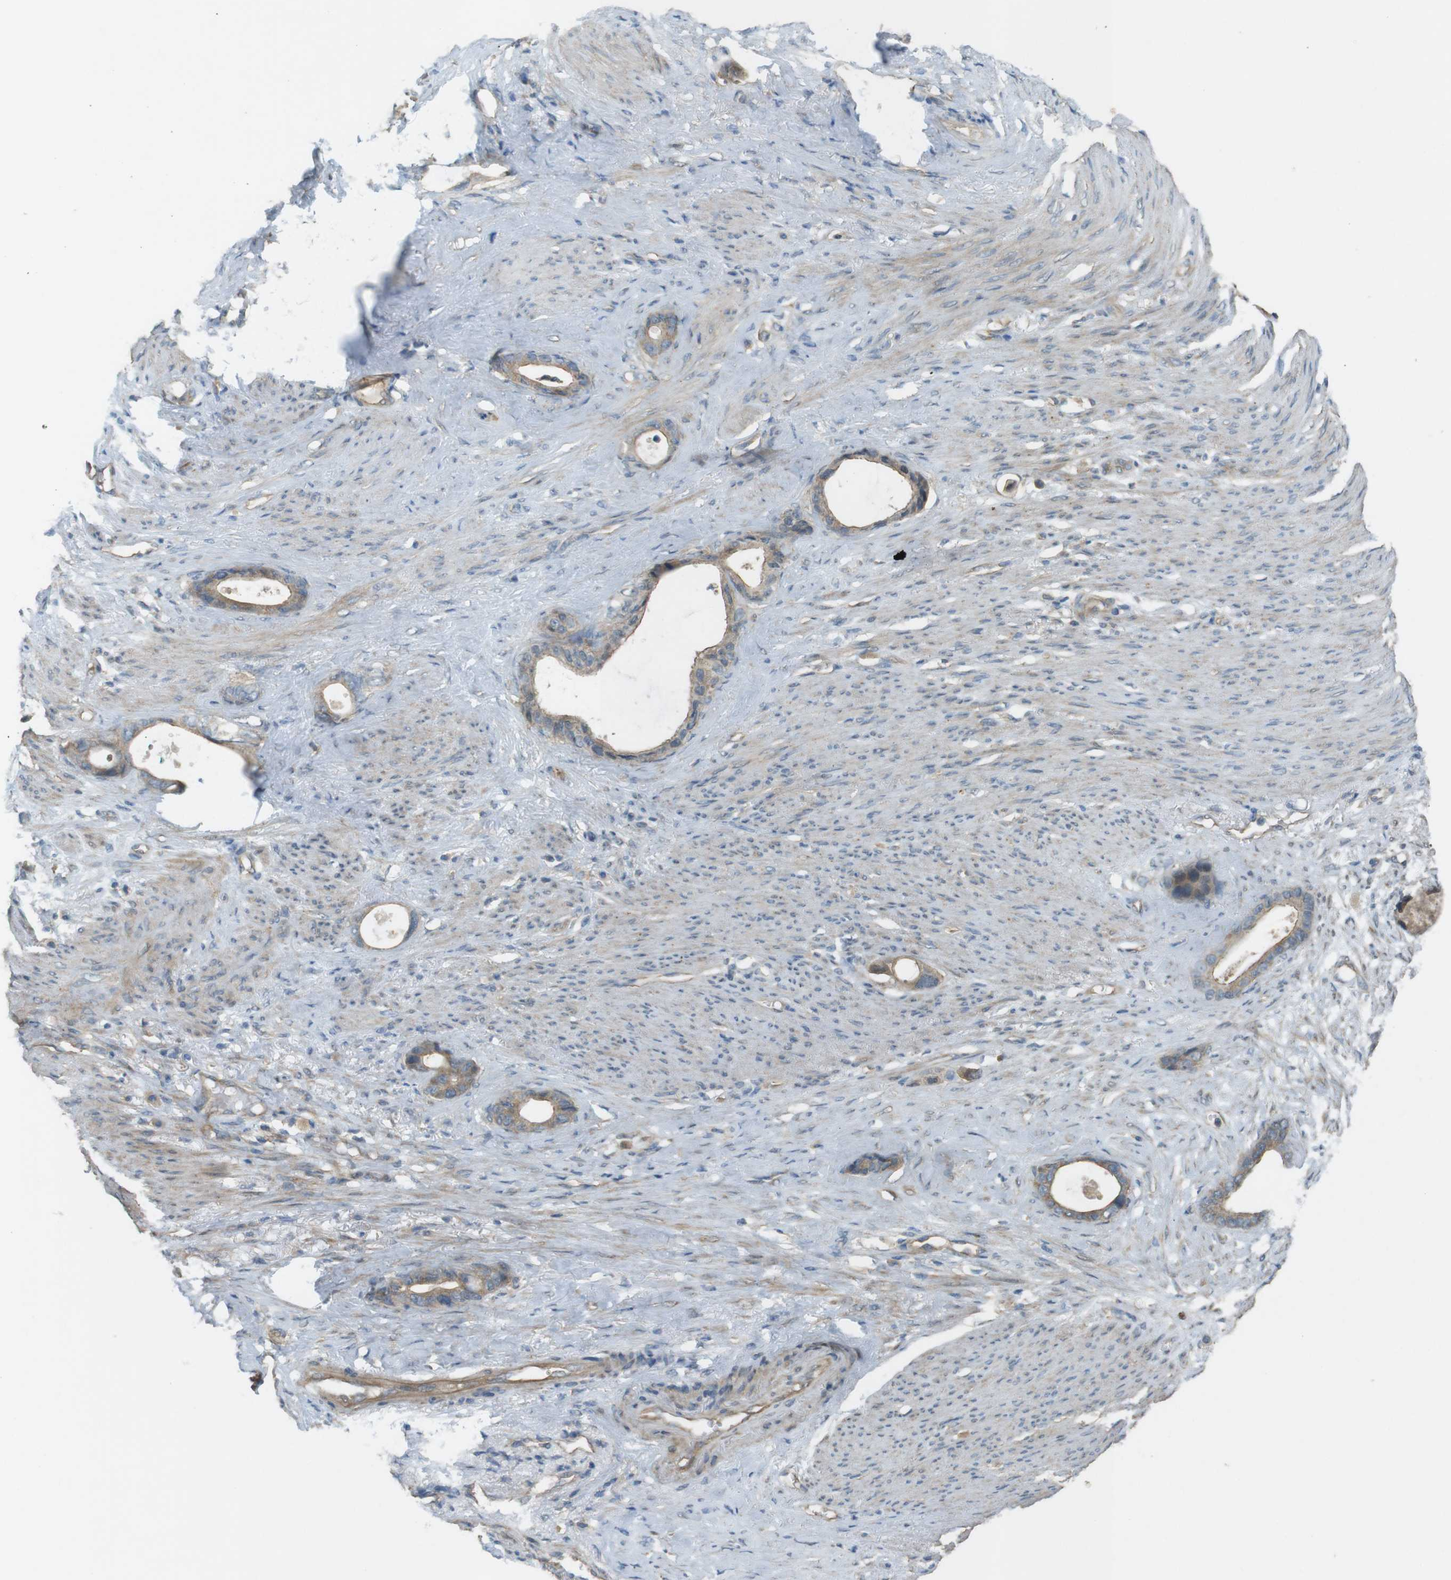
{"staining": {"intensity": "weak", "quantity": ">75%", "location": "cytoplasmic/membranous"}, "tissue": "stomach cancer", "cell_type": "Tumor cells", "image_type": "cancer", "snomed": [{"axis": "morphology", "description": "Adenocarcinoma, NOS"}, {"axis": "topography", "description": "Stomach"}], "caption": "Stomach cancer tissue displays weak cytoplasmic/membranous positivity in approximately >75% of tumor cells, visualized by immunohistochemistry. The staining was performed using DAB to visualize the protein expression in brown, while the nuclei were stained in blue with hematoxylin (Magnification: 20x).", "gene": "ZDHHC20", "patient": {"sex": "female", "age": 75}}